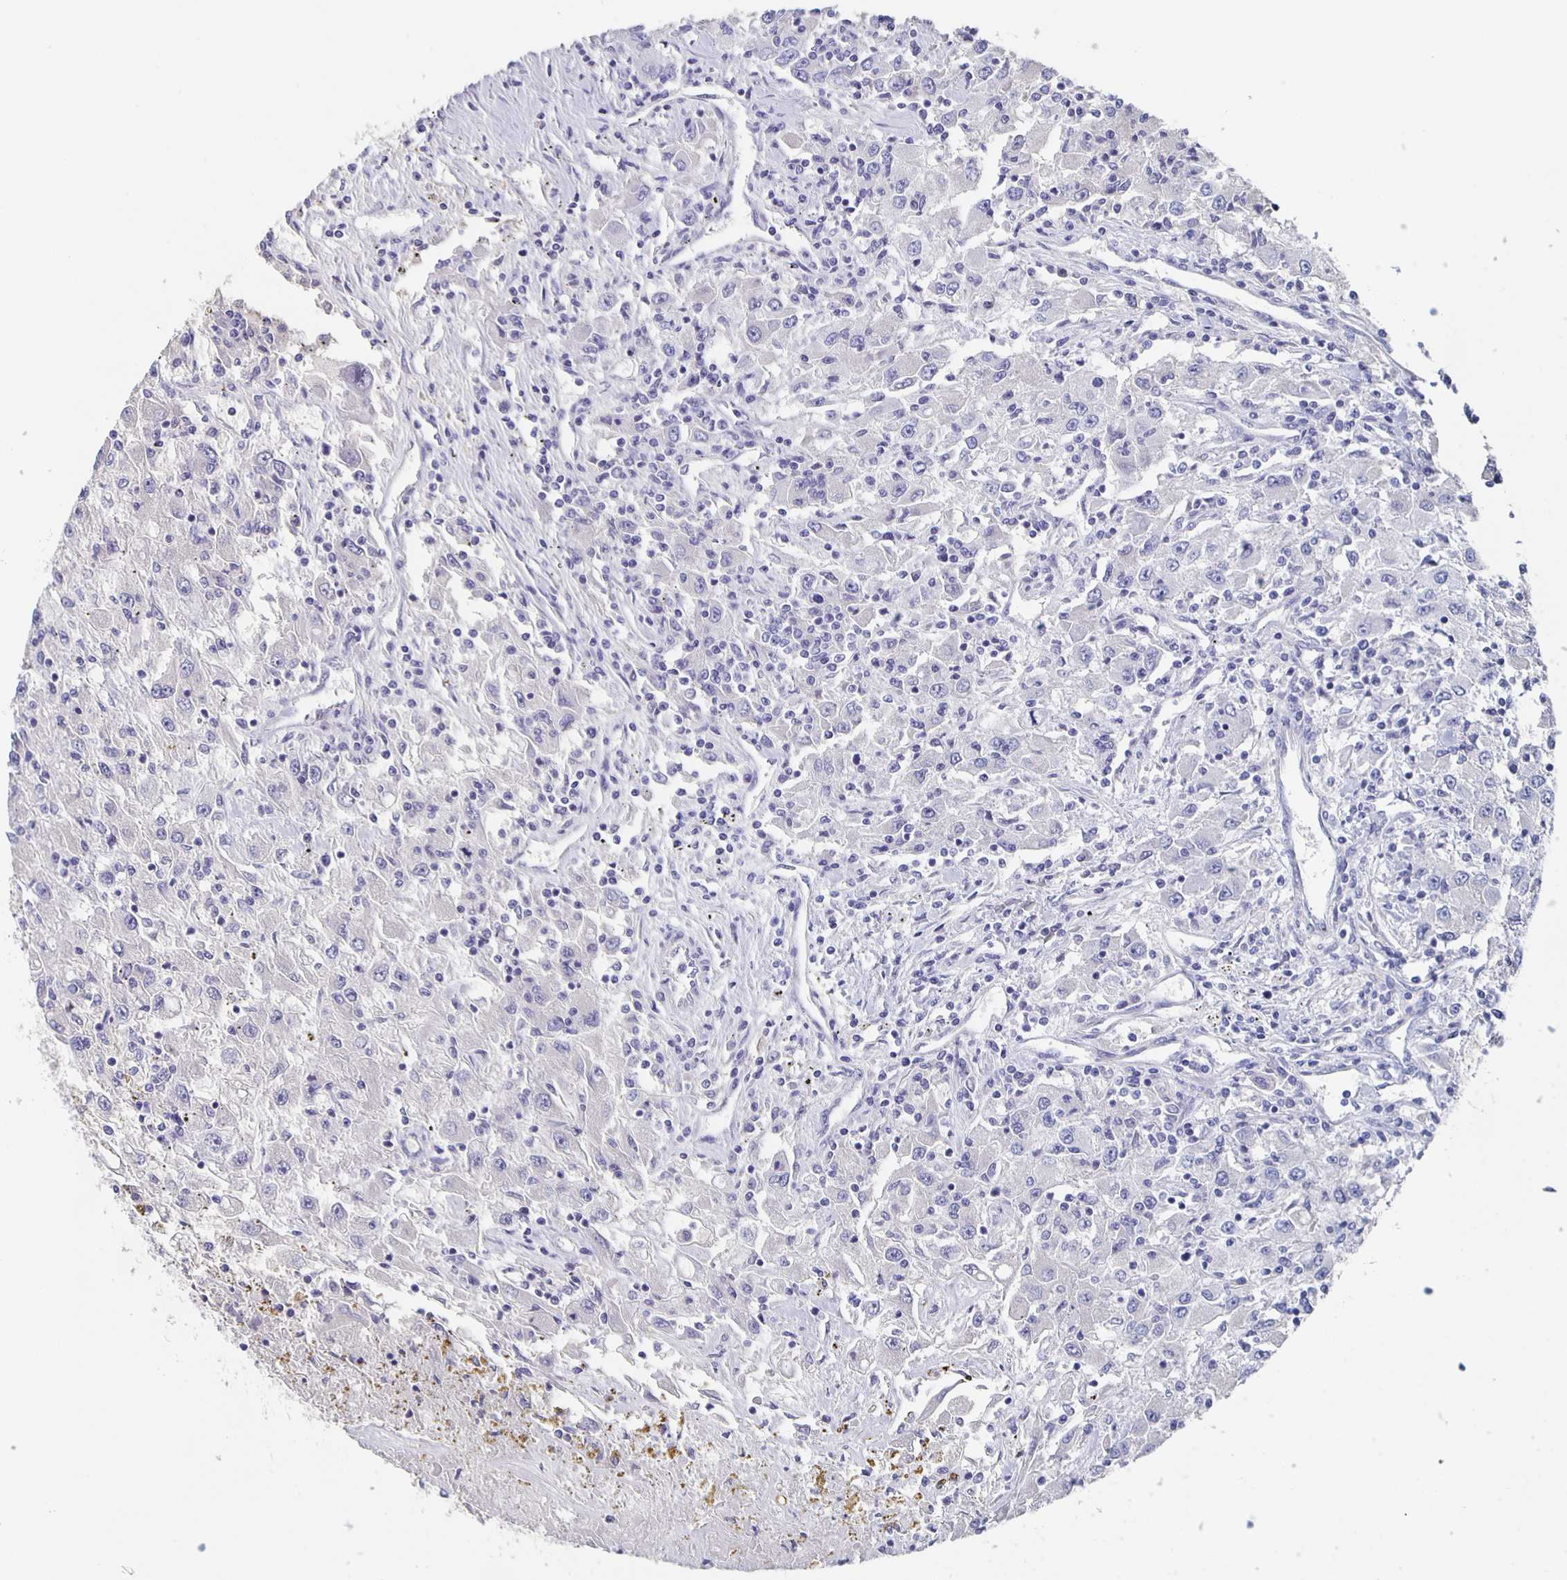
{"staining": {"intensity": "negative", "quantity": "none", "location": "none"}, "tissue": "renal cancer", "cell_type": "Tumor cells", "image_type": "cancer", "snomed": [{"axis": "morphology", "description": "Adenocarcinoma, NOS"}, {"axis": "topography", "description": "Kidney"}], "caption": "Immunohistochemistry (IHC) of adenocarcinoma (renal) shows no expression in tumor cells.", "gene": "CACNA2D2", "patient": {"sex": "female", "age": 67}}